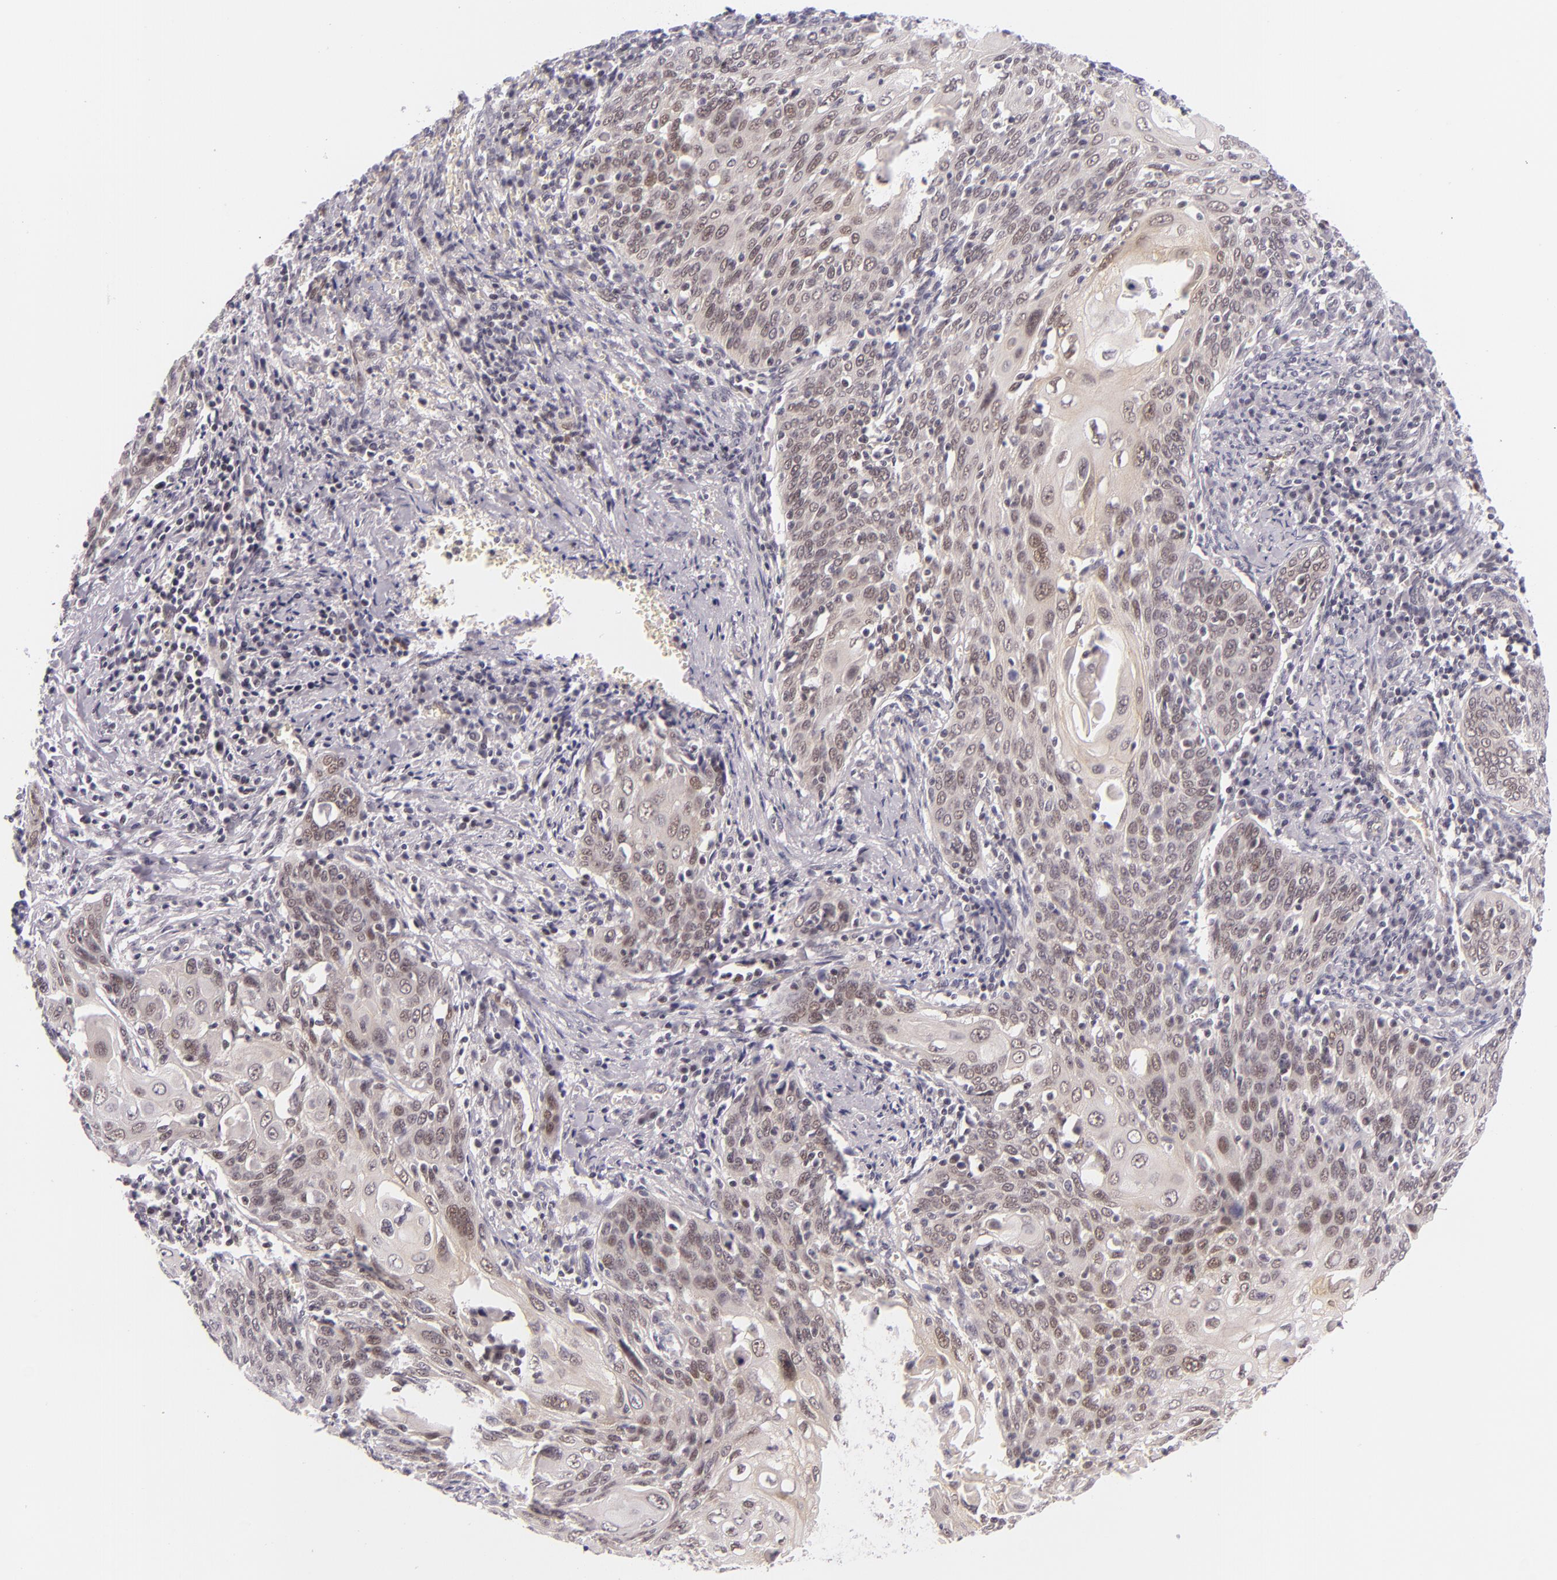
{"staining": {"intensity": "weak", "quantity": "25%-75%", "location": "cytoplasmic/membranous,nuclear"}, "tissue": "cervical cancer", "cell_type": "Tumor cells", "image_type": "cancer", "snomed": [{"axis": "morphology", "description": "Squamous cell carcinoma, NOS"}, {"axis": "topography", "description": "Cervix"}], "caption": "Tumor cells reveal weak cytoplasmic/membranous and nuclear positivity in approximately 25%-75% of cells in squamous cell carcinoma (cervical).", "gene": "BCL3", "patient": {"sex": "female", "age": 54}}